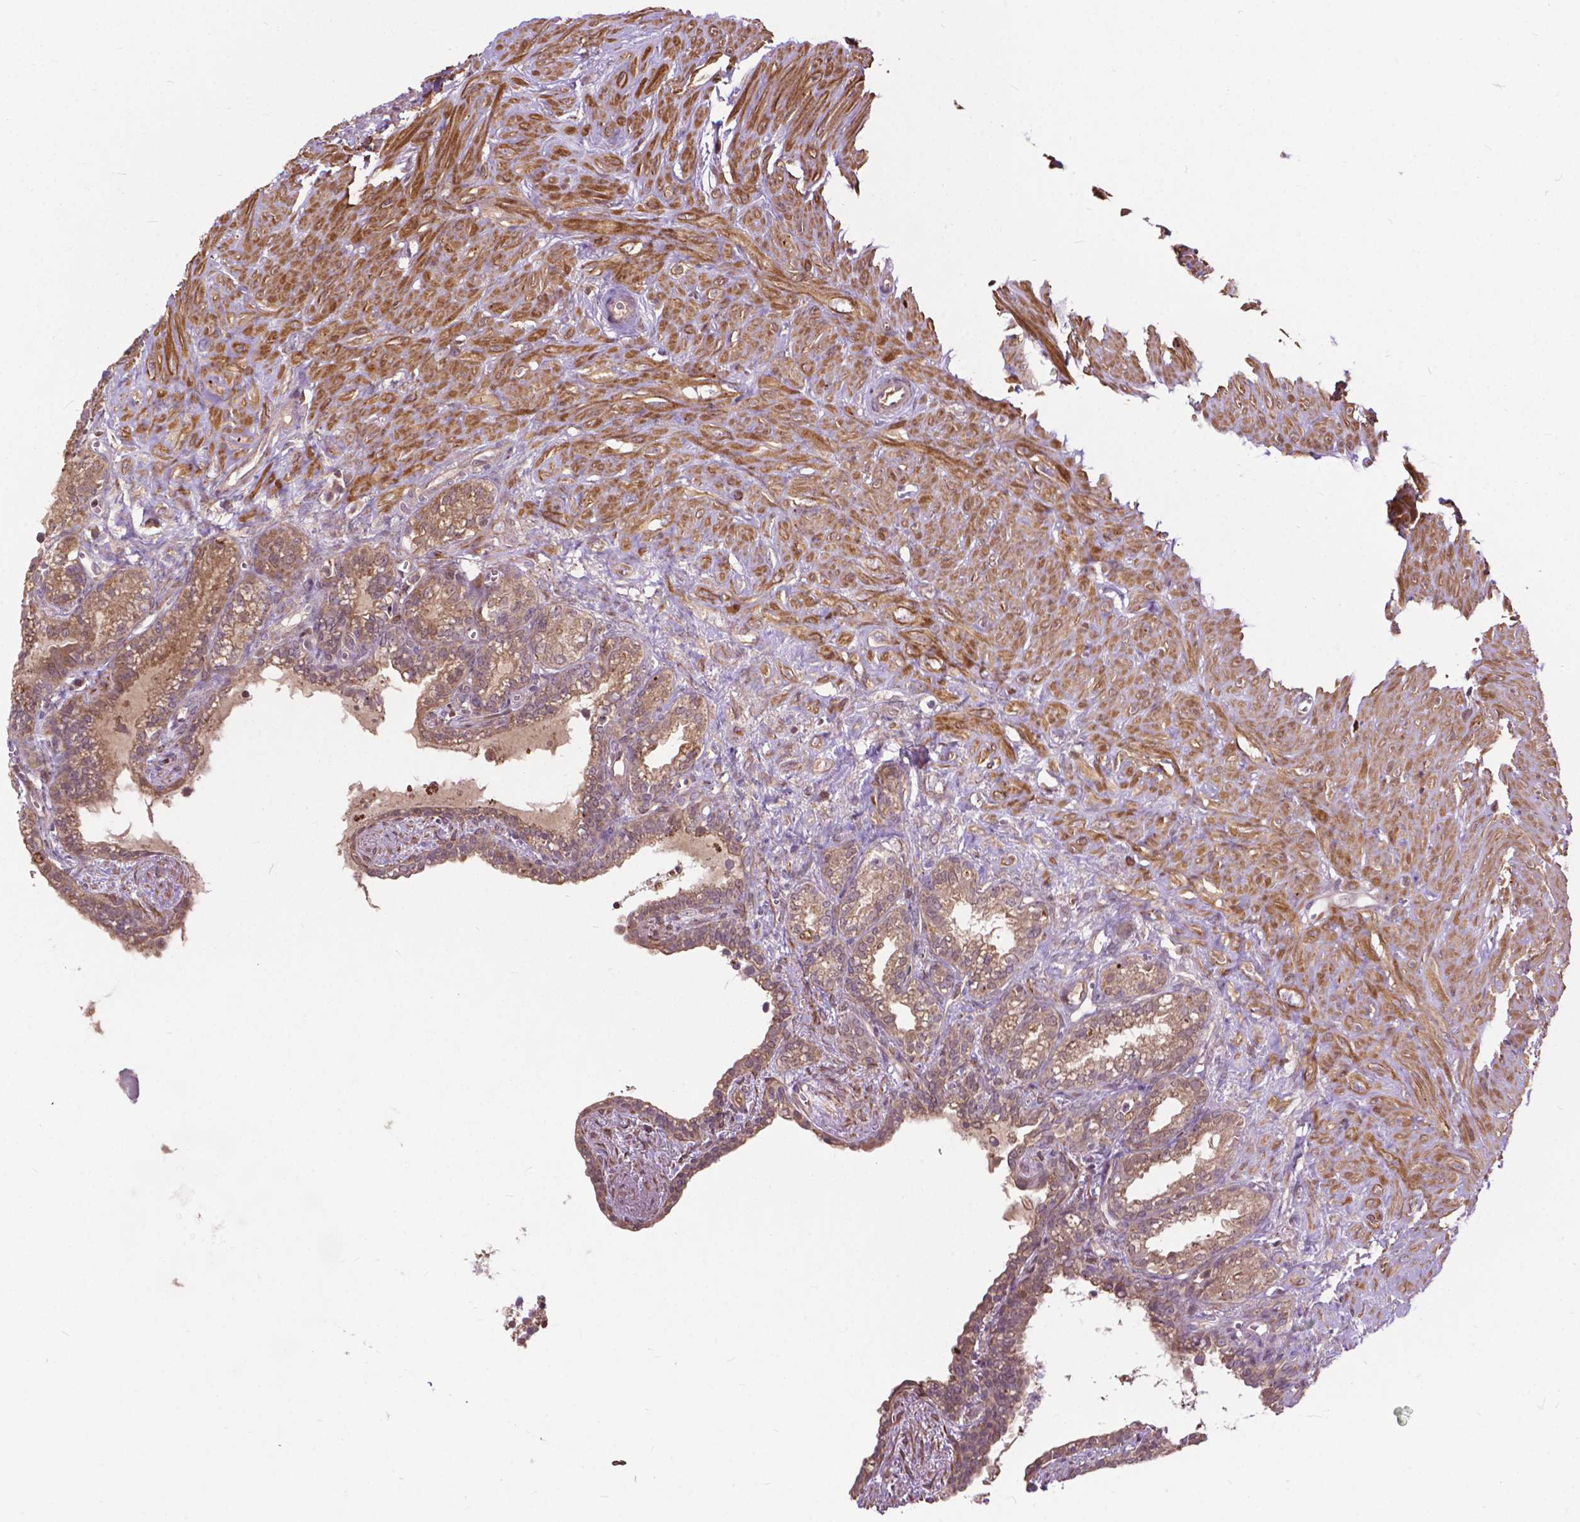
{"staining": {"intensity": "moderate", "quantity": ">75%", "location": "cytoplasmic/membranous"}, "tissue": "seminal vesicle", "cell_type": "Glandular cells", "image_type": "normal", "snomed": [{"axis": "morphology", "description": "Normal tissue, NOS"}, {"axis": "morphology", "description": "Urothelial carcinoma, NOS"}, {"axis": "topography", "description": "Urinary bladder"}, {"axis": "topography", "description": "Seminal veicle"}], "caption": "Seminal vesicle stained with IHC demonstrates moderate cytoplasmic/membranous staining in about >75% of glandular cells. (DAB = brown stain, brightfield microscopy at high magnification).", "gene": "CHMP4A", "patient": {"sex": "male", "age": 76}}